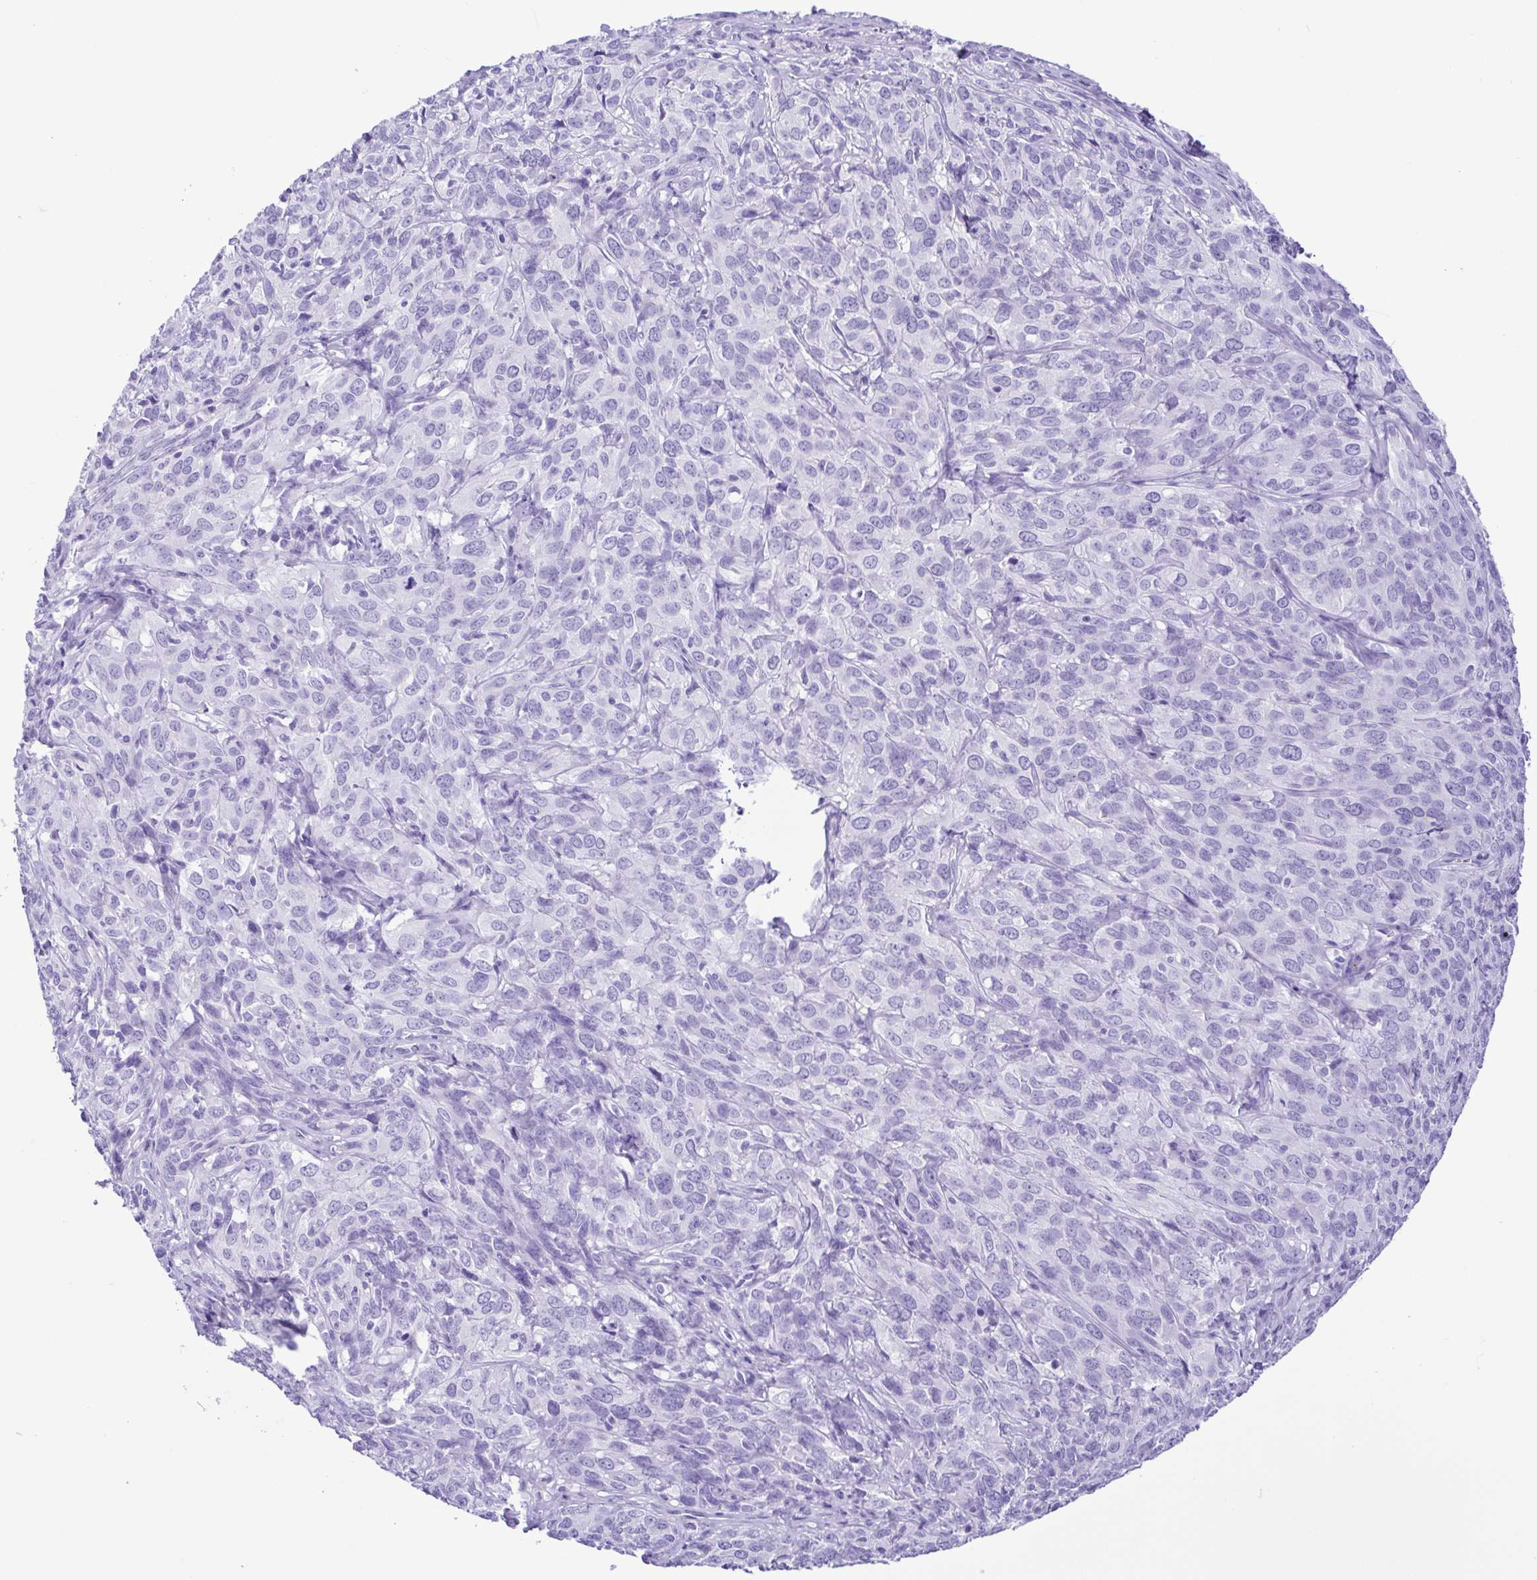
{"staining": {"intensity": "negative", "quantity": "none", "location": "none"}, "tissue": "cervical cancer", "cell_type": "Tumor cells", "image_type": "cancer", "snomed": [{"axis": "morphology", "description": "Squamous cell carcinoma, NOS"}, {"axis": "topography", "description": "Cervix"}], "caption": "An immunohistochemistry (IHC) image of cervical cancer (squamous cell carcinoma) is shown. There is no staining in tumor cells of cervical cancer (squamous cell carcinoma).", "gene": "OVGP1", "patient": {"sex": "female", "age": 51}}